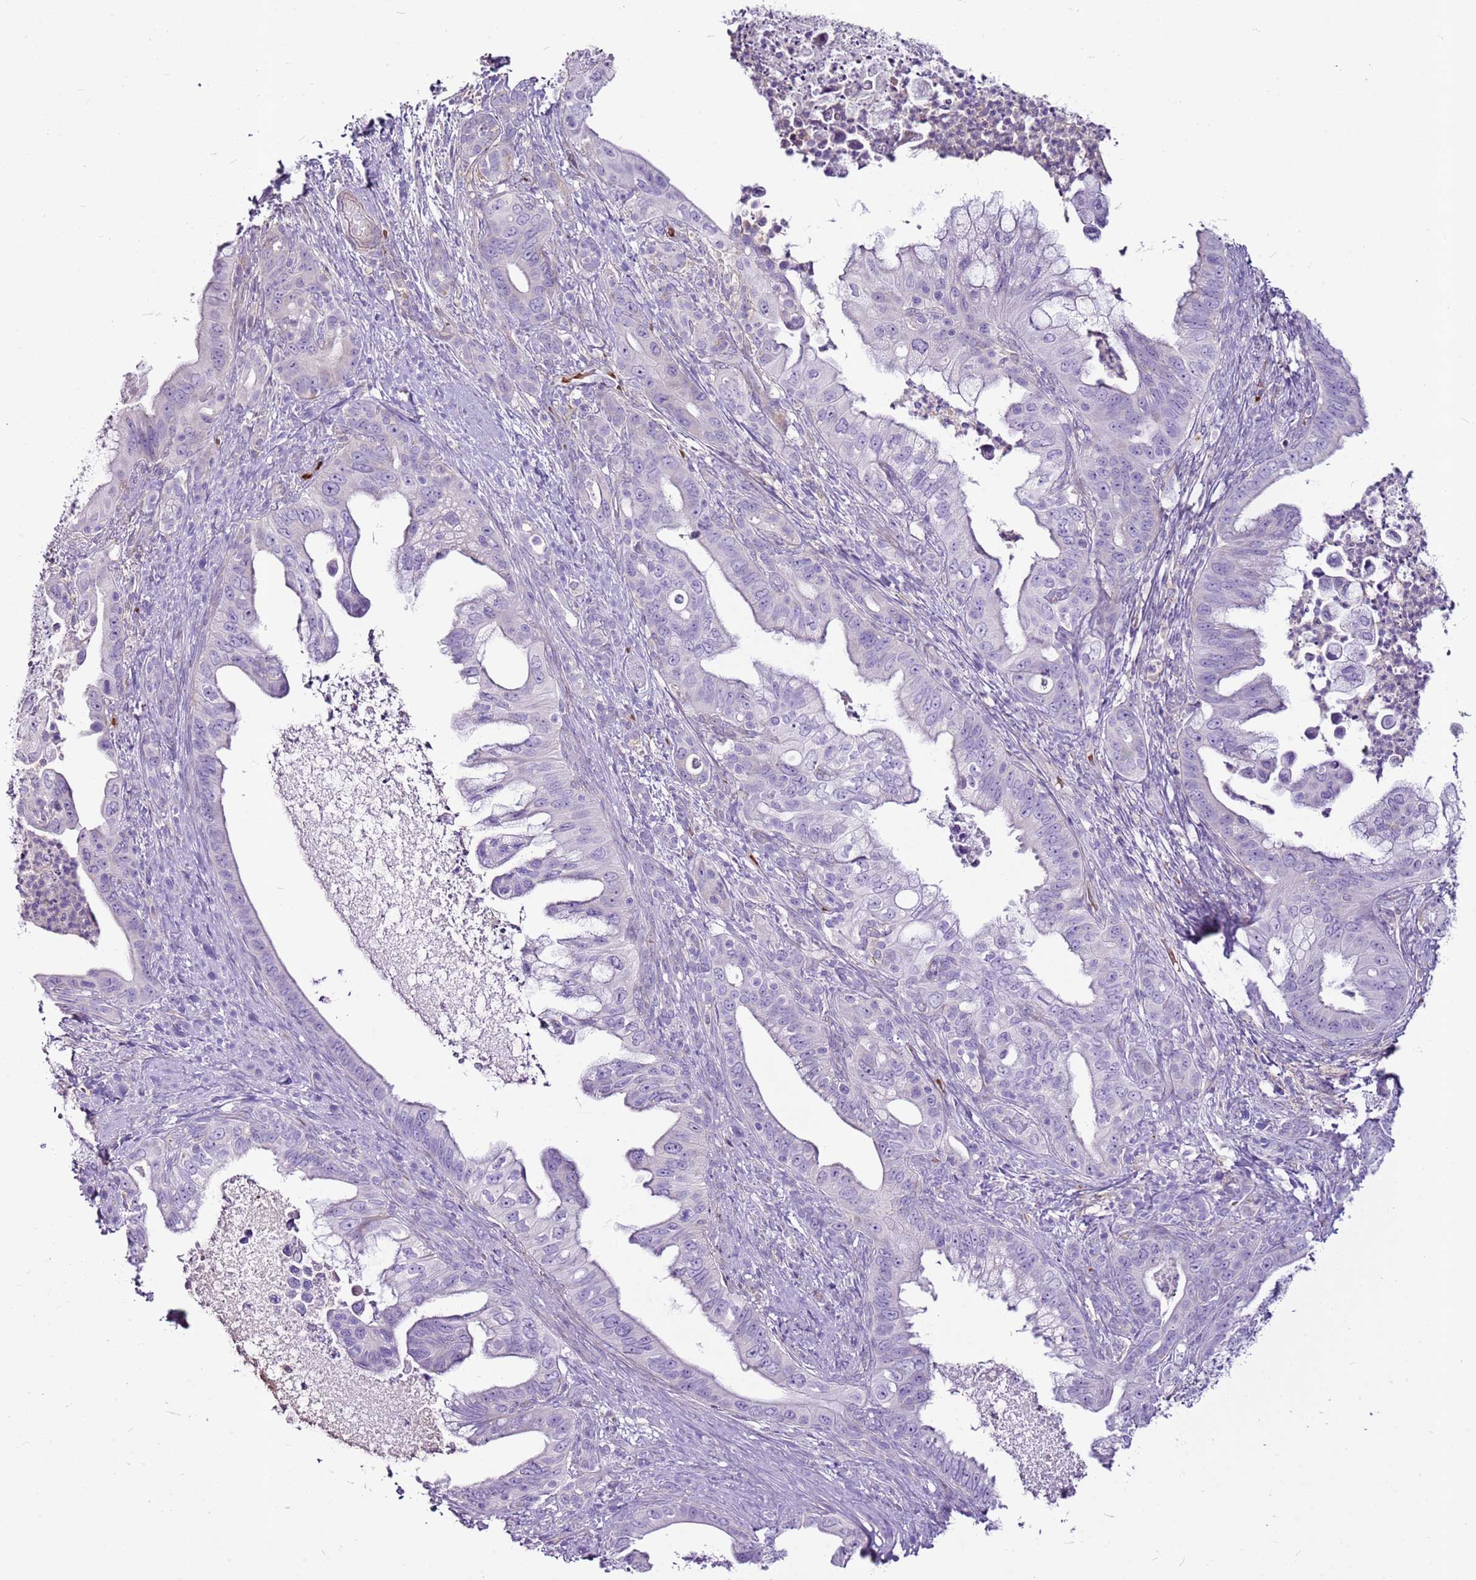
{"staining": {"intensity": "negative", "quantity": "none", "location": "none"}, "tissue": "pancreatic cancer", "cell_type": "Tumor cells", "image_type": "cancer", "snomed": [{"axis": "morphology", "description": "Adenocarcinoma, NOS"}, {"axis": "topography", "description": "Pancreas"}], "caption": "Immunohistochemical staining of human adenocarcinoma (pancreatic) displays no significant expression in tumor cells.", "gene": "CHAC2", "patient": {"sex": "male", "age": 58}}